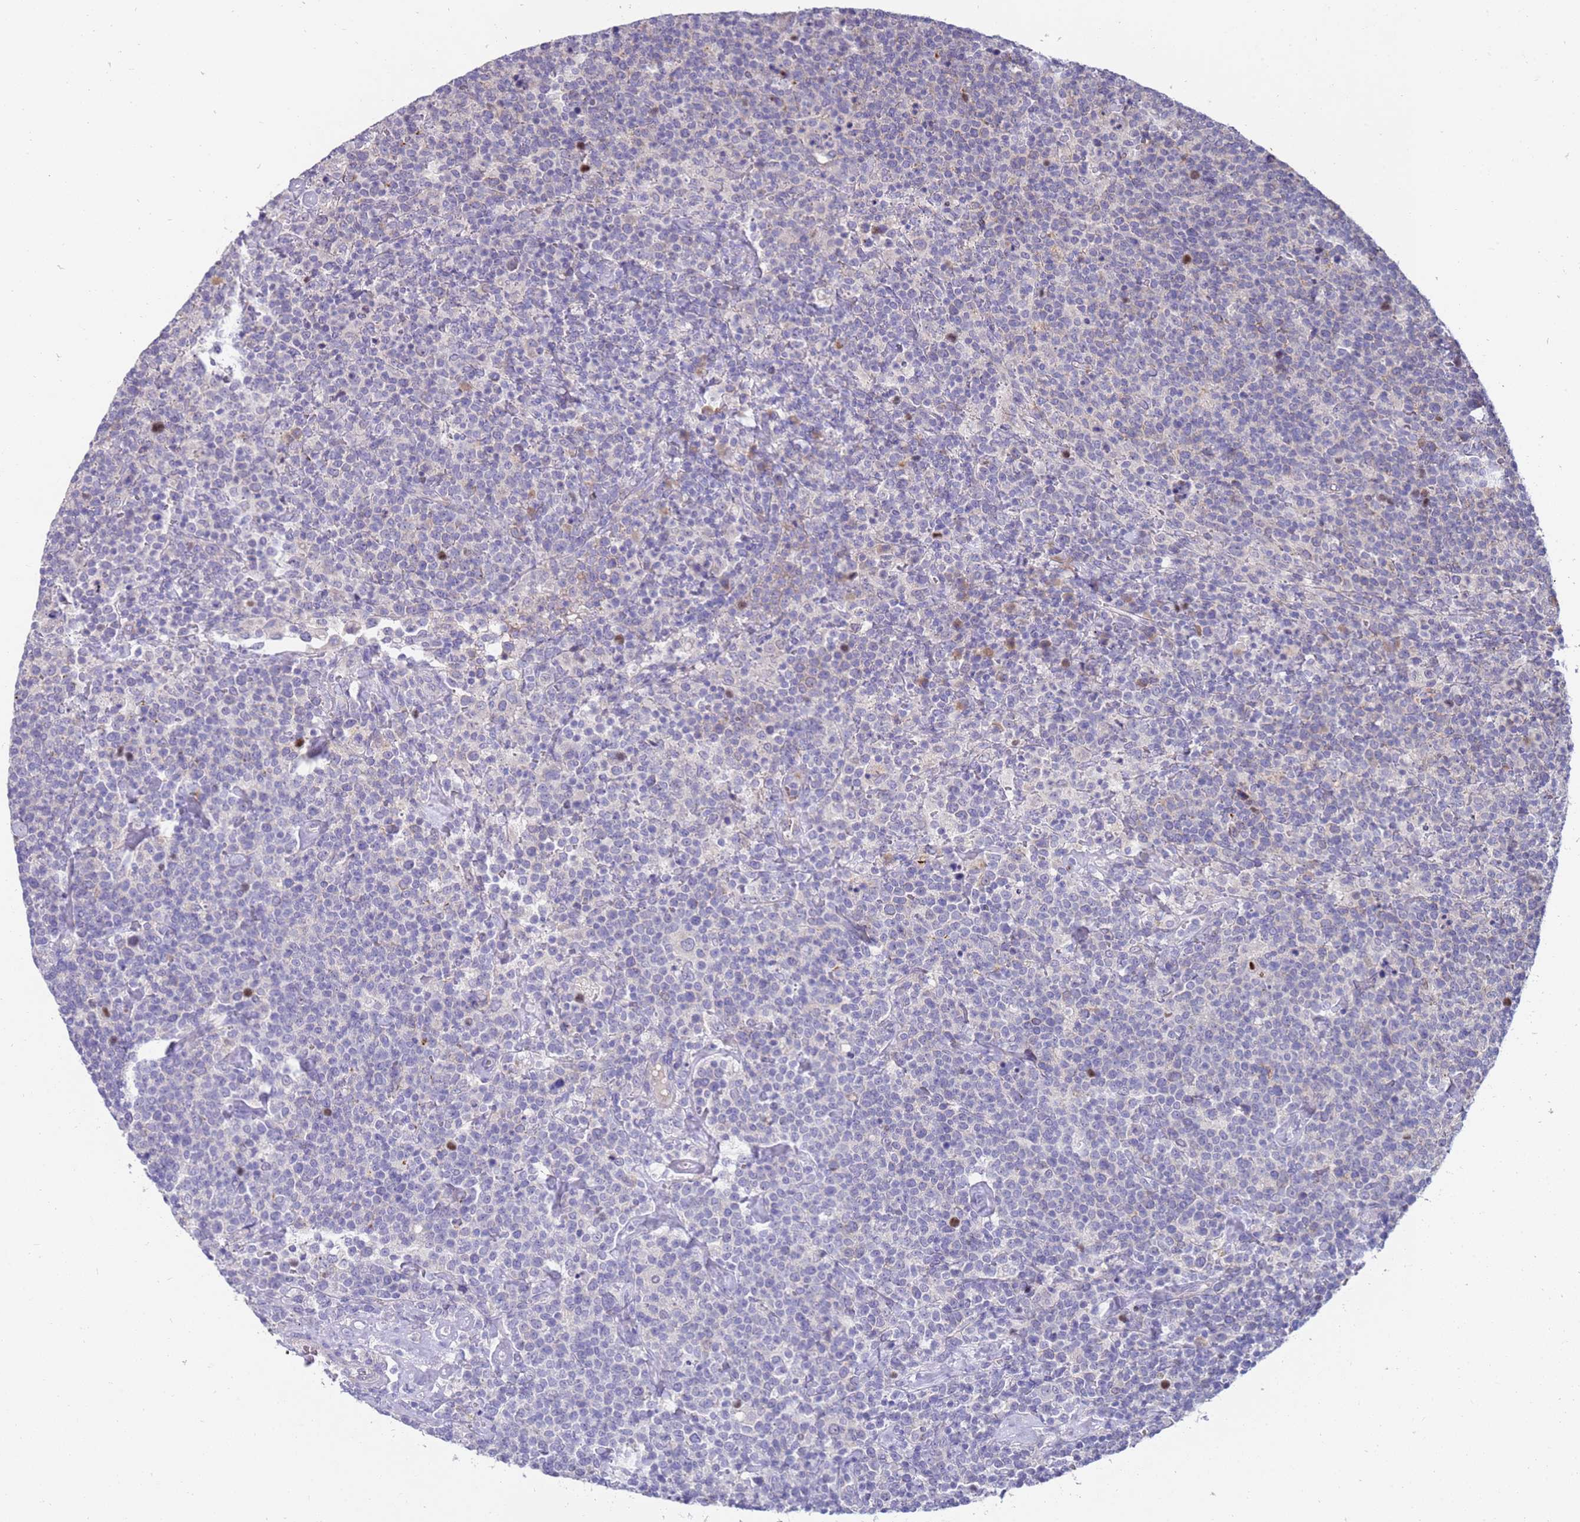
{"staining": {"intensity": "negative", "quantity": "none", "location": "none"}, "tissue": "lymphoma", "cell_type": "Tumor cells", "image_type": "cancer", "snomed": [{"axis": "morphology", "description": "Malignant lymphoma, non-Hodgkin's type, High grade"}, {"axis": "topography", "description": "Lymph node"}], "caption": "IHC image of neoplastic tissue: human lymphoma stained with DAB (3,3'-diaminobenzidine) reveals no significant protein expression in tumor cells.", "gene": "NMUR2", "patient": {"sex": "male", "age": 61}}